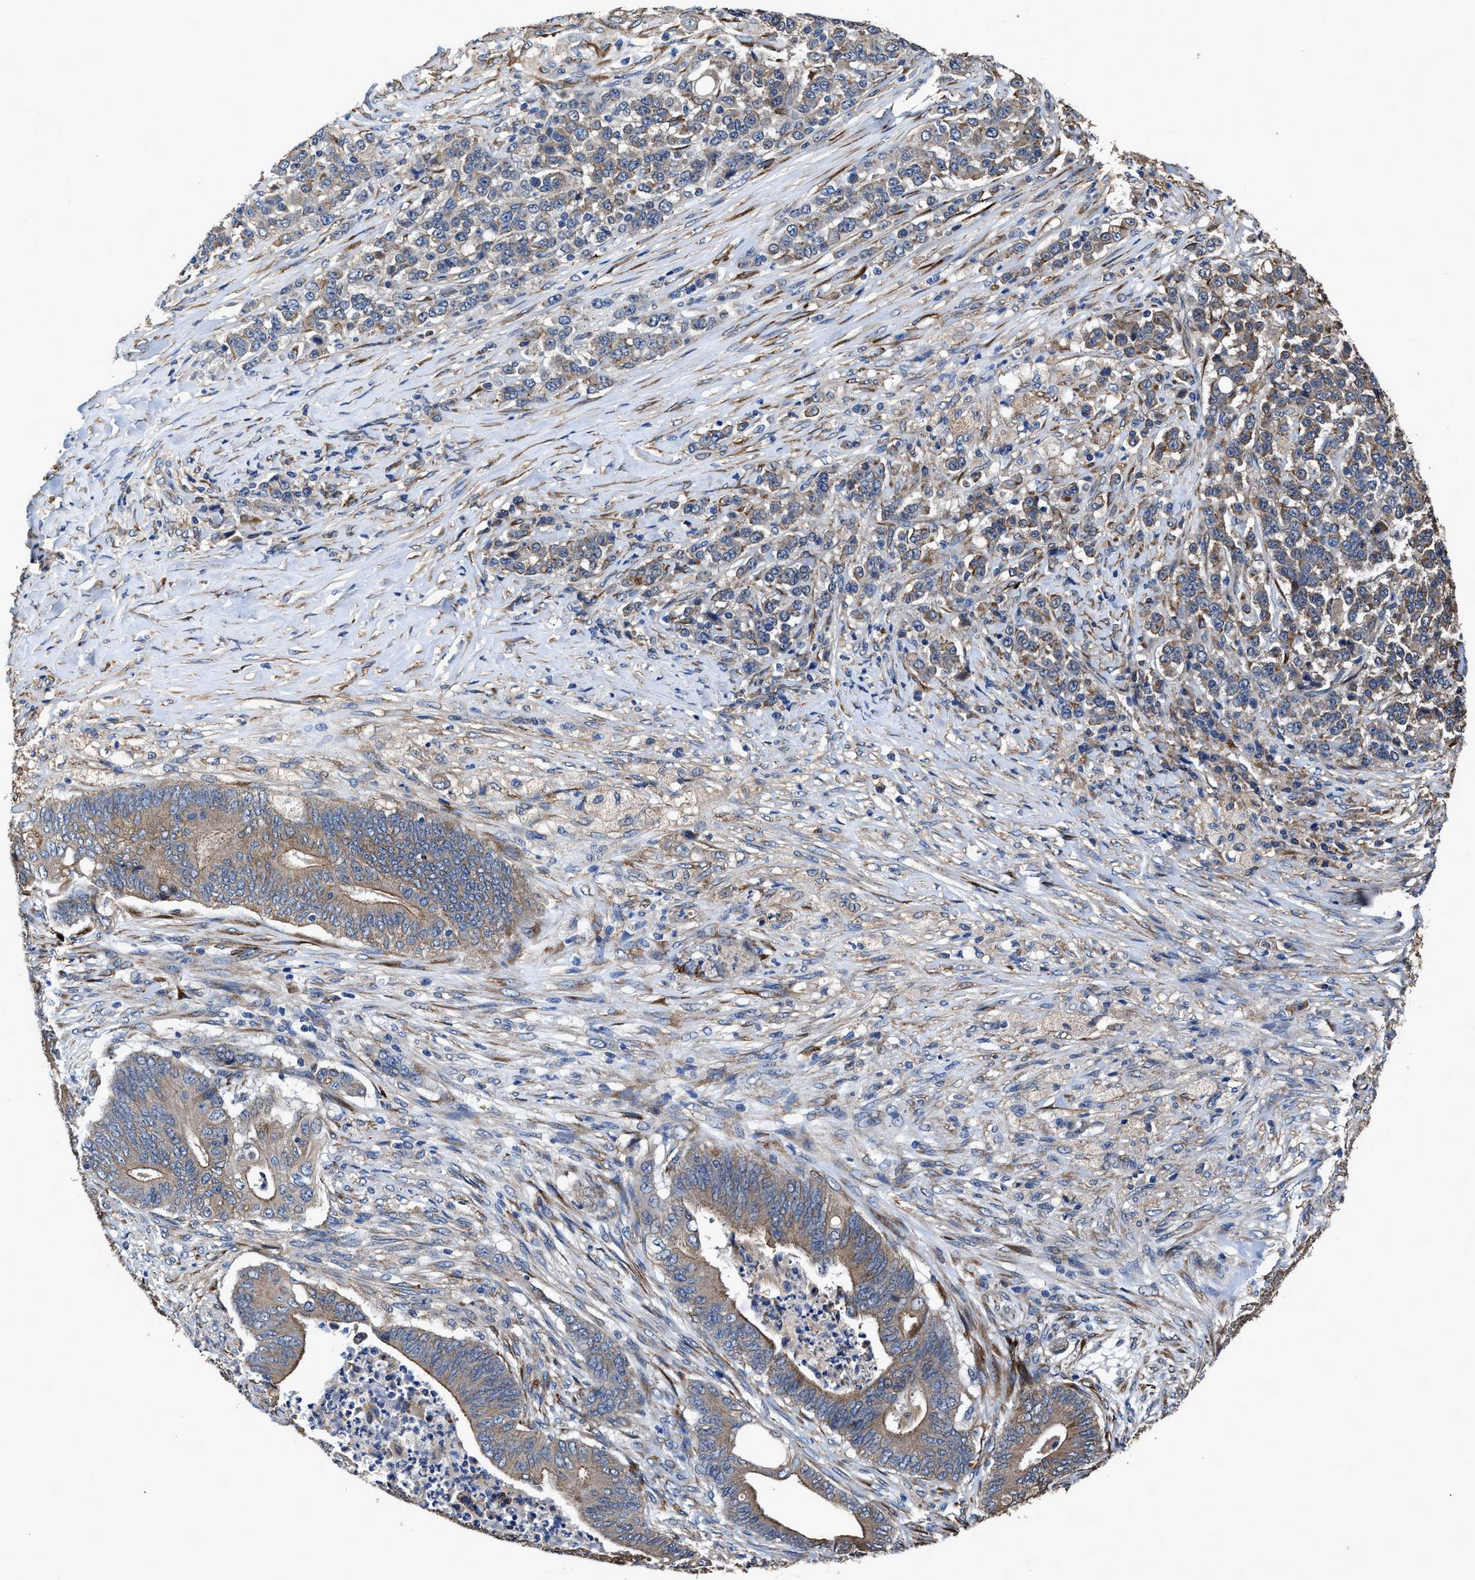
{"staining": {"intensity": "moderate", "quantity": "25%-75%", "location": "cytoplasmic/membranous"}, "tissue": "stomach cancer", "cell_type": "Tumor cells", "image_type": "cancer", "snomed": [{"axis": "morphology", "description": "Adenocarcinoma, NOS"}, {"axis": "topography", "description": "Stomach"}], "caption": "Immunohistochemistry micrograph of neoplastic tissue: stomach cancer stained using IHC reveals medium levels of moderate protein expression localized specifically in the cytoplasmic/membranous of tumor cells, appearing as a cytoplasmic/membranous brown color.", "gene": "IDNK", "patient": {"sex": "female", "age": 73}}